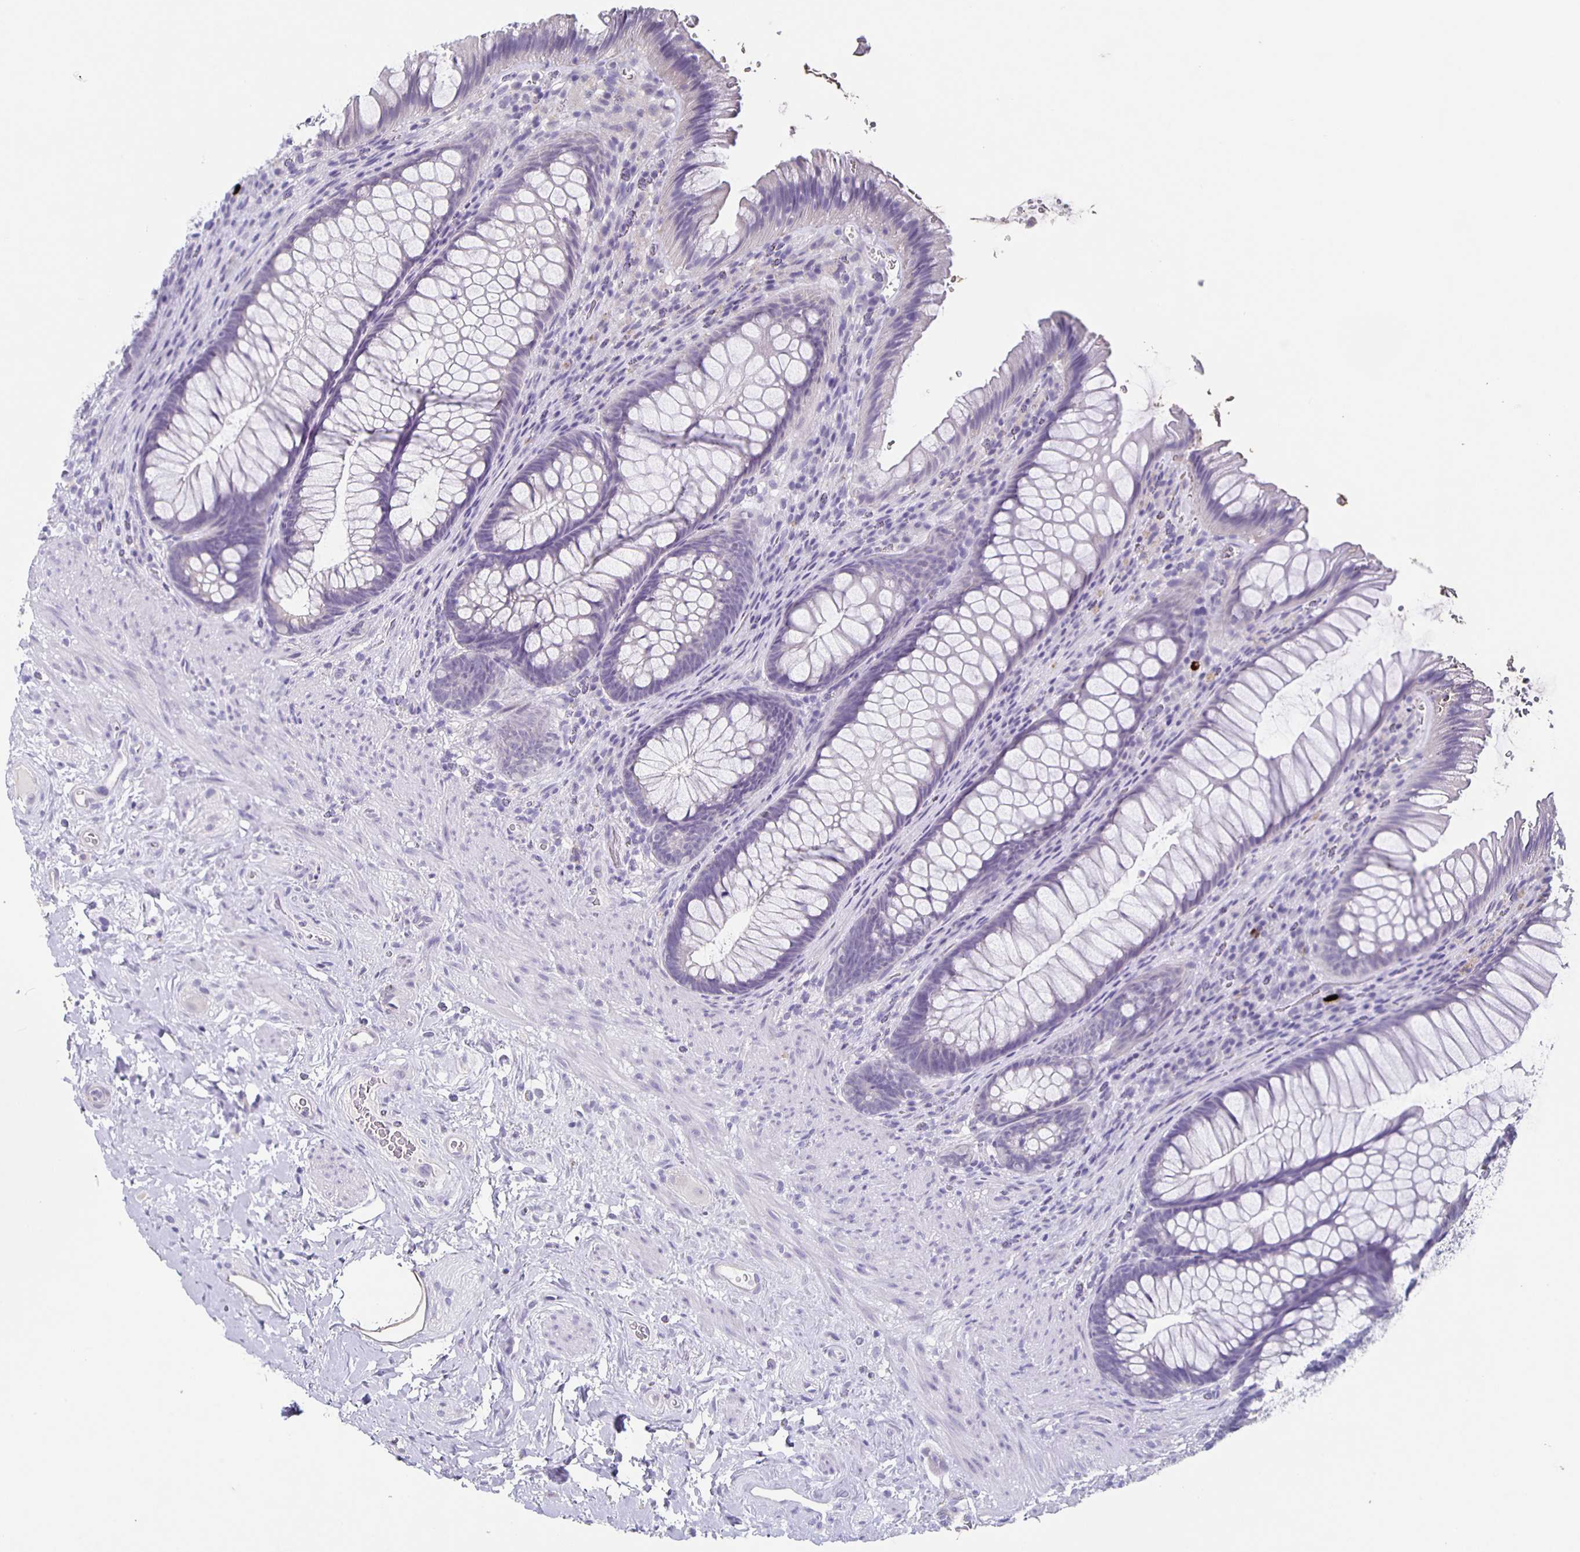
{"staining": {"intensity": "negative", "quantity": "none", "location": "none"}, "tissue": "rectum", "cell_type": "Glandular cells", "image_type": "normal", "snomed": [{"axis": "morphology", "description": "Normal tissue, NOS"}, {"axis": "topography", "description": "Rectum"}], "caption": "IHC of benign rectum displays no expression in glandular cells.", "gene": "CARNS1", "patient": {"sex": "male", "age": 53}}